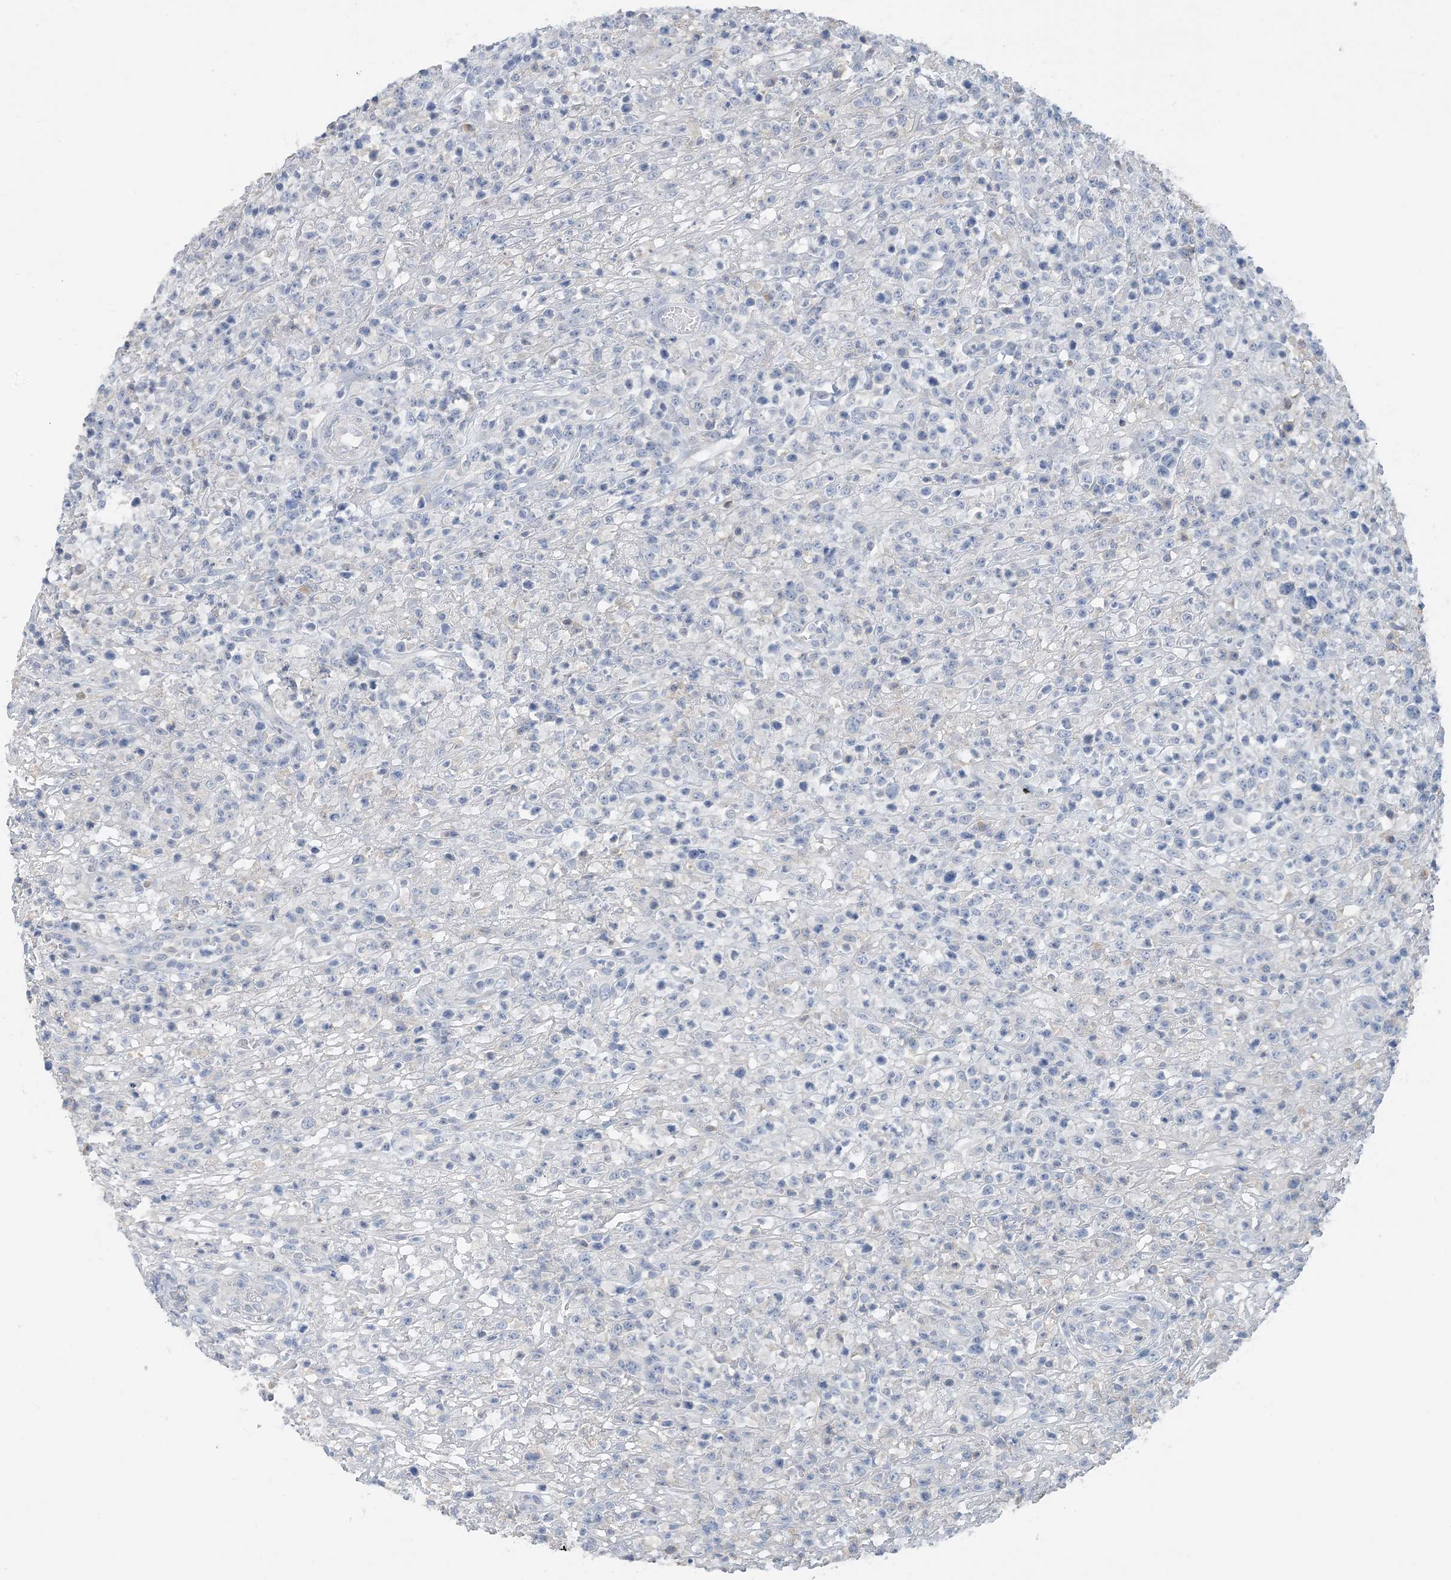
{"staining": {"intensity": "negative", "quantity": "none", "location": "none"}, "tissue": "lymphoma", "cell_type": "Tumor cells", "image_type": "cancer", "snomed": [{"axis": "morphology", "description": "Malignant lymphoma, non-Hodgkin's type, High grade"}, {"axis": "topography", "description": "Colon"}], "caption": "DAB immunohistochemical staining of high-grade malignant lymphoma, non-Hodgkin's type exhibits no significant expression in tumor cells.", "gene": "CTRL", "patient": {"sex": "female", "age": 53}}